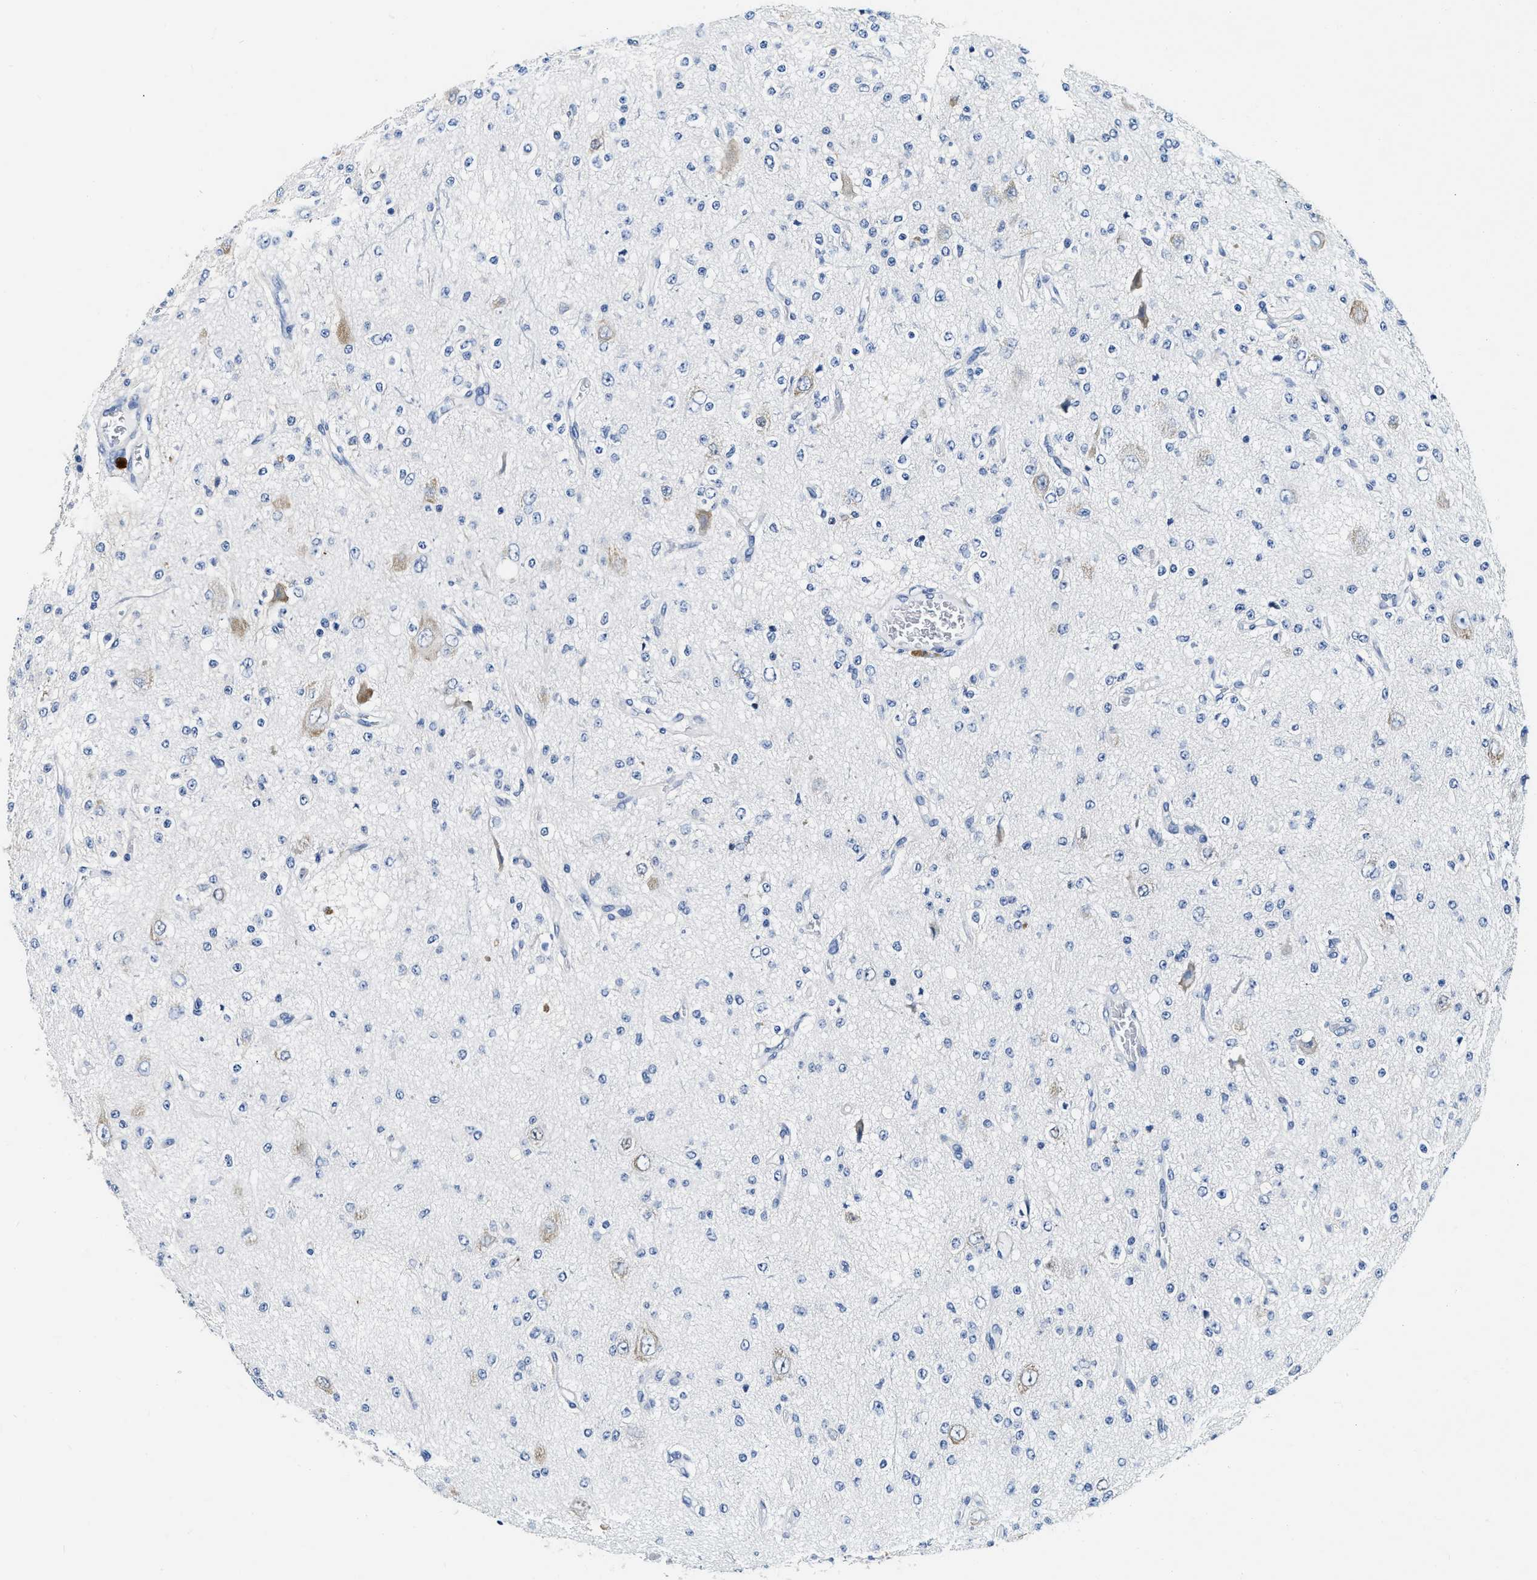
{"staining": {"intensity": "negative", "quantity": "none", "location": "none"}, "tissue": "glioma", "cell_type": "Tumor cells", "image_type": "cancer", "snomed": [{"axis": "morphology", "description": "Glioma, malignant, Low grade"}, {"axis": "topography", "description": "Brain"}], "caption": "Tumor cells are negative for brown protein staining in glioma.", "gene": "EIF2AK2", "patient": {"sex": "male", "age": 38}}